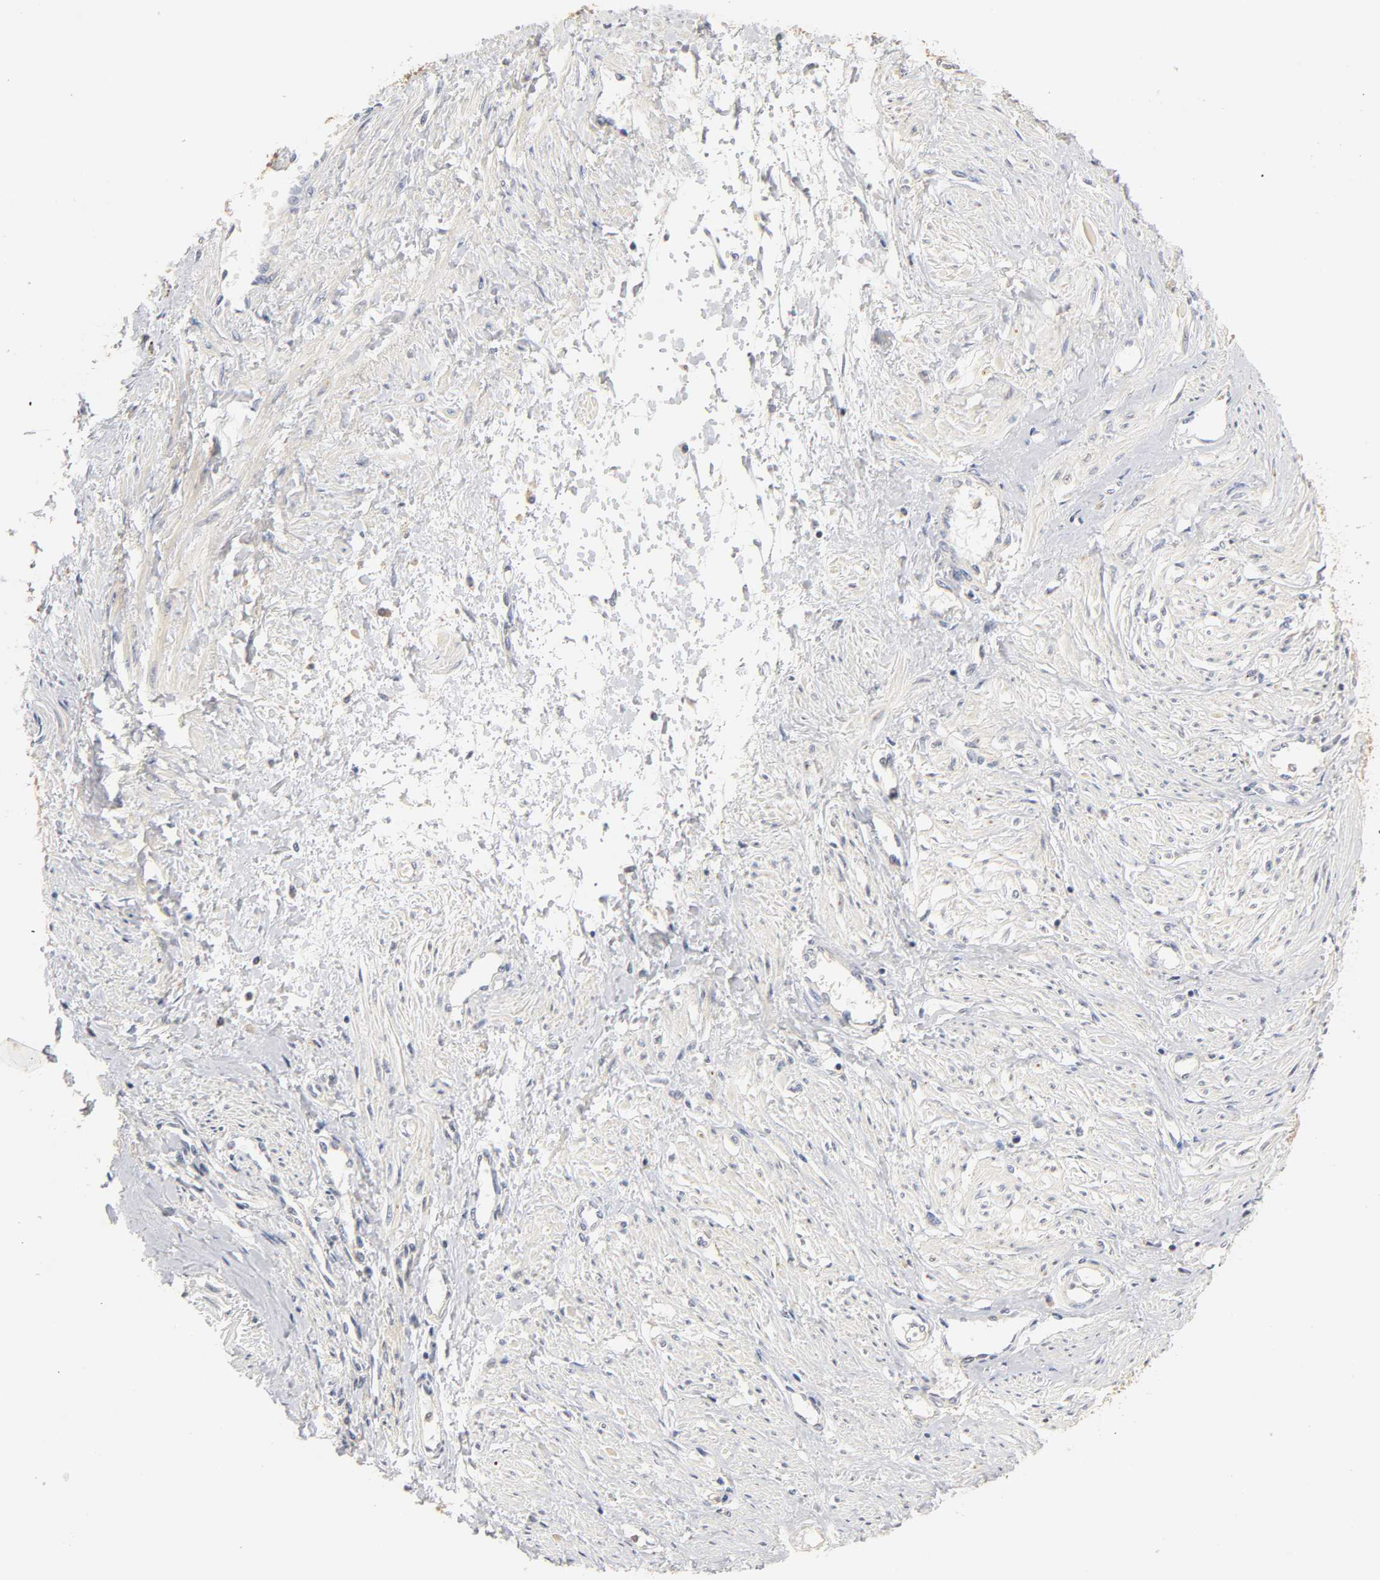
{"staining": {"intensity": "negative", "quantity": "none", "location": "none"}, "tissue": "smooth muscle", "cell_type": "Smooth muscle cells", "image_type": "normal", "snomed": [{"axis": "morphology", "description": "Normal tissue, NOS"}, {"axis": "topography", "description": "Smooth muscle"}, {"axis": "topography", "description": "Uterus"}], "caption": "High power microscopy photomicrograph of an immunohistochemistry (IHC) histopathology image of normal smooth muscle, revealing no significant expression in smooth muscle cells.", "gene": "RHOA", "patient": {"sex": "female", "age": 39}}